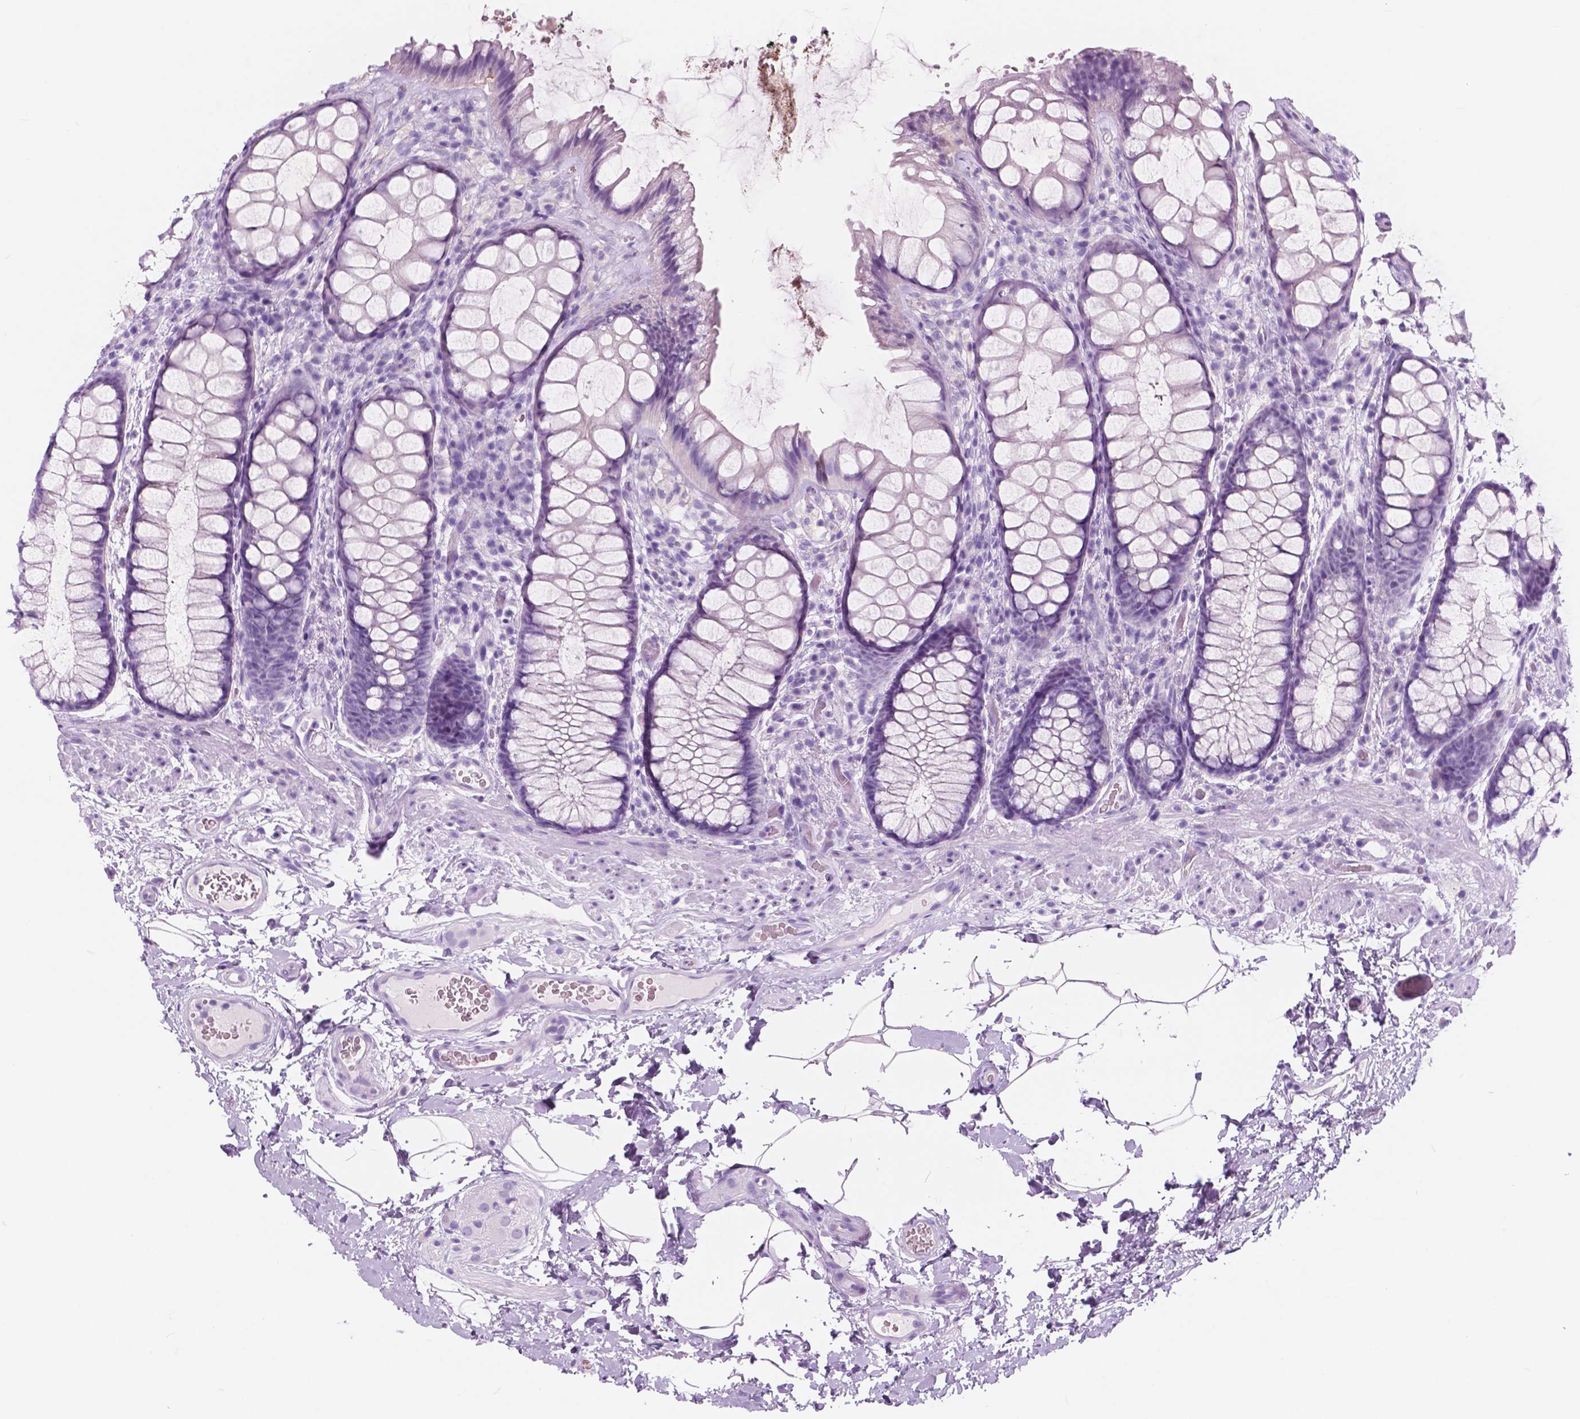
{"staining": {"intensity": "negative", "quantity": "none", "location": "none"}, "tissue": "rectum", "cell_type": "Glandular cells", "image_type": "normal", "snomed": [{"axis": "morphology", "description": "Normal tissue, NOS"}, {"axis": "topography", "description": "Rectum"}], "caption": "Immunohistochemistry (IHC) image of benign rectum: rectum stained with DAB (3,3'-diaminobenzidine) exhibits no significant protein staining in glandular cells.", "gene": "CUZD1", "patient": {"sex": "female", "age": 62}}